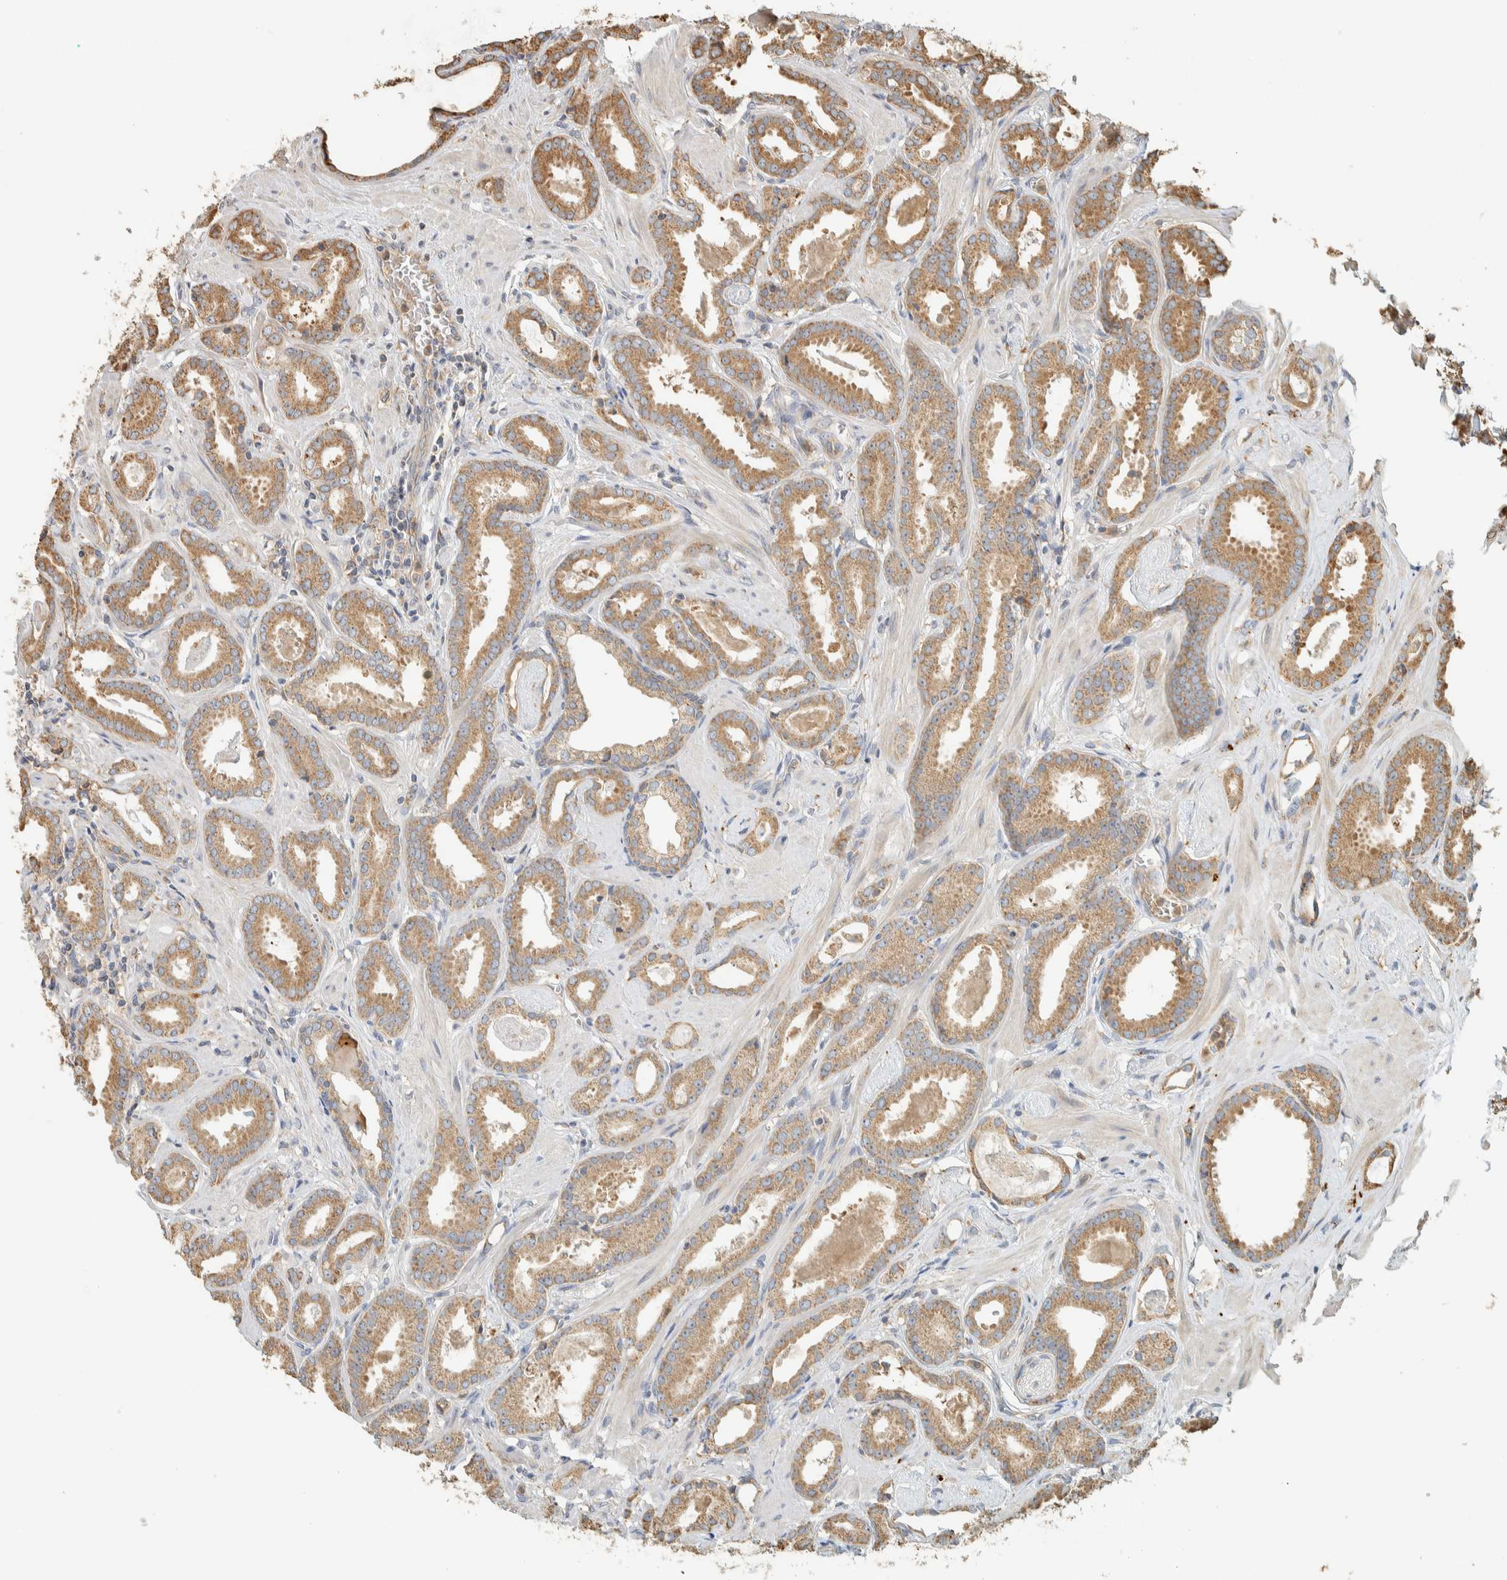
{"staining": {"intensity": "moderate", "quantity": ">75%", "location": "cytoplasmic/membranous"}, "tissue": "prostate cancer", "cell_type": "Tumor cells", "image_type": "cancer", "snomed": [{"axis": "morphology", "description": "Adenocarcinoma, Low grade"}, {"axis": "topography", "description": "Prostate"}], "caption": "There is medium levels of moderate cytoplasmic/membranous positivity in tumor cells of prostate cancer, as demonstrated by immunohistochemical staining (brown color).", "gene": "RAB11FIP1", "patient": {"sex": "male", "age": 53}}